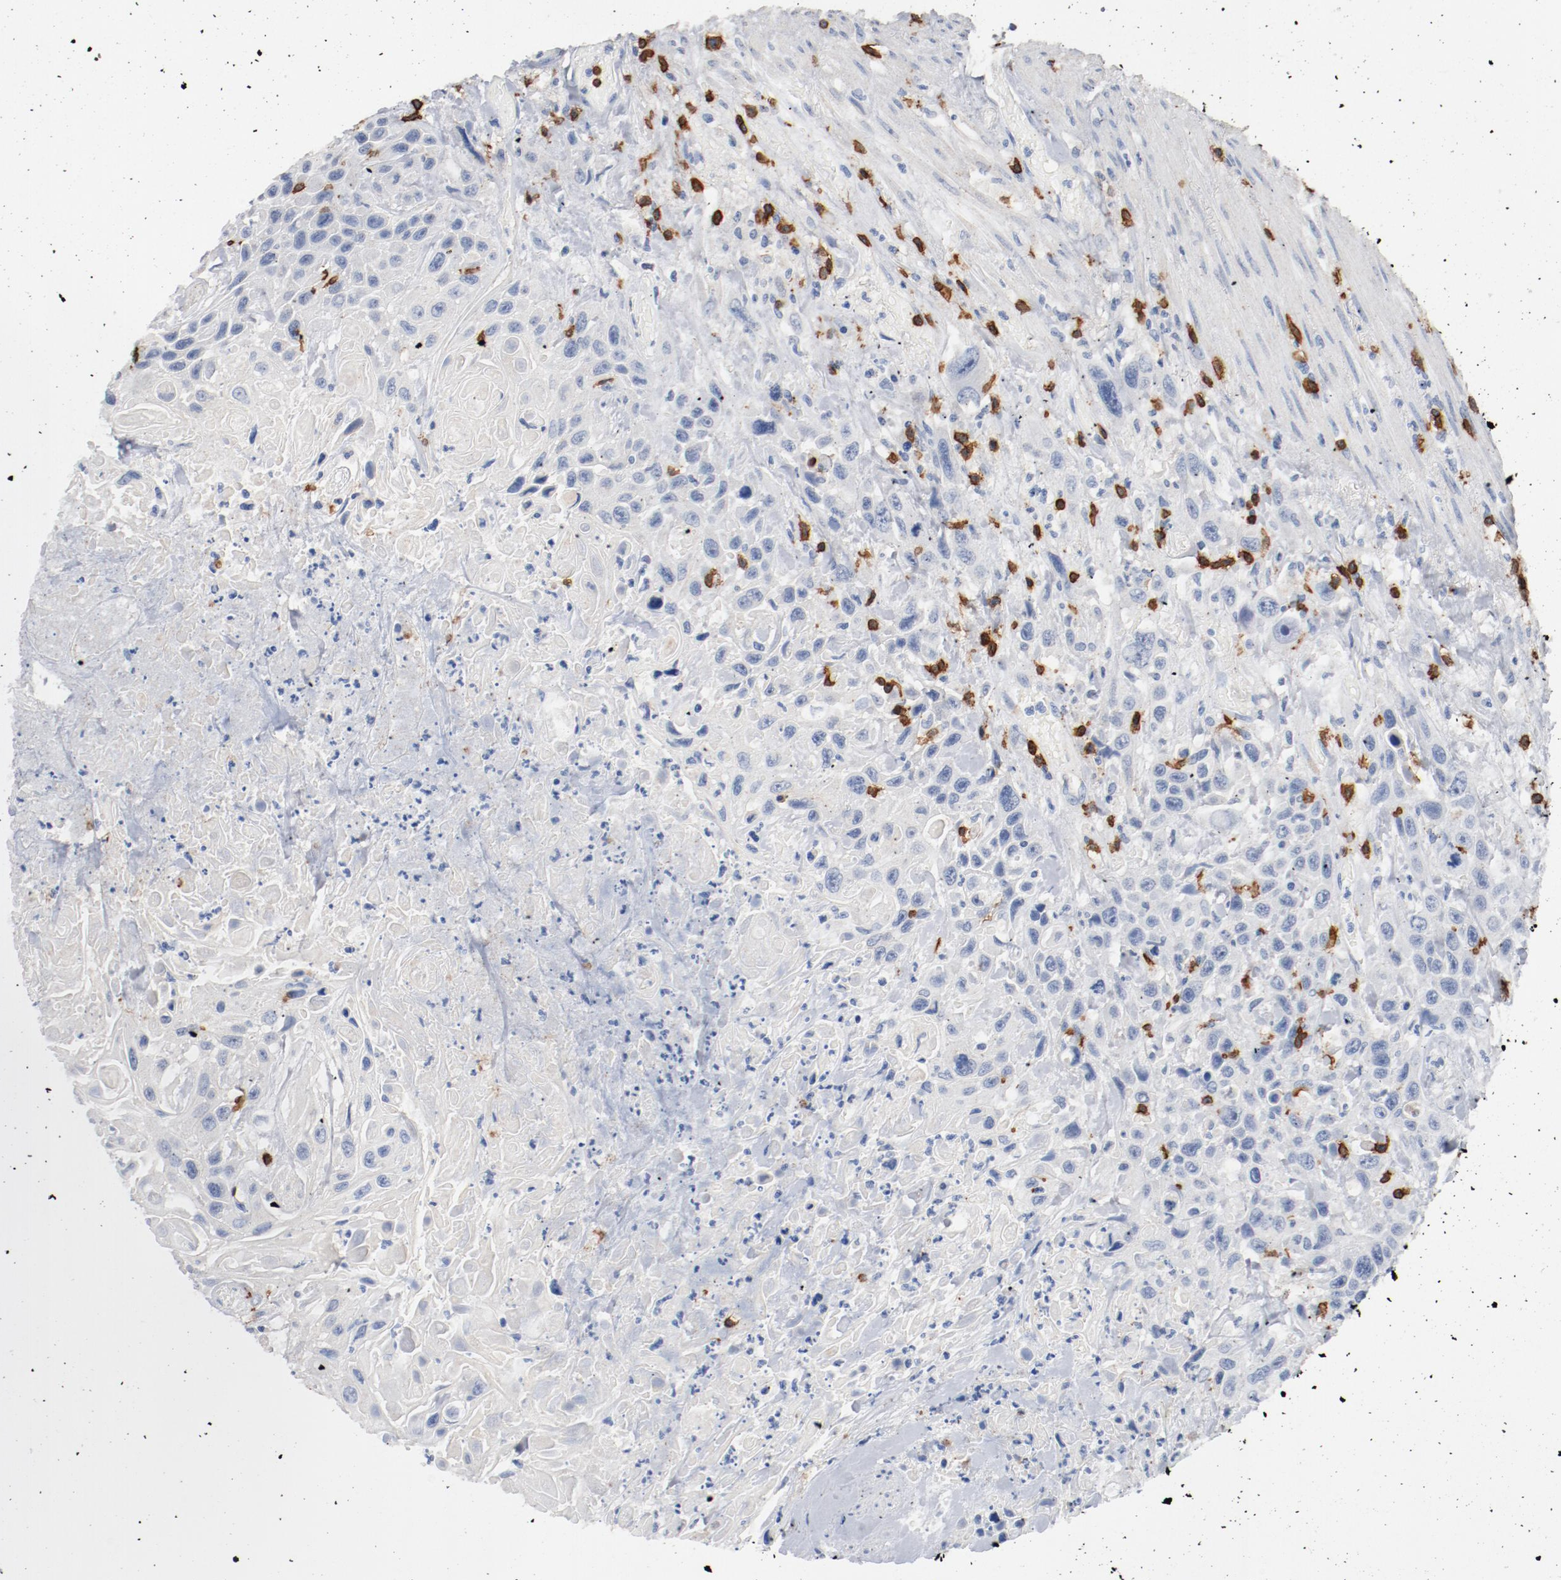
{"staining": {"intensity": "negative", "quantity": "none", "location": "none"}, "tissue": "urothelial cancer", "cell_type": "Tumor cells", "image_type": "cancer", "snomed": [{"axis": "morphology", "description": "Urothelial carcinoma, High grade"}, {"axis": "topography", "description": "Urinary bladder"}], "caption": "DAB immunohistochemical staining of human high-grade urothelial carcinoma demonstrates no significant positivity in tumor cells.", "gene": "CD247", "patient": {"sex": "female", "age": 84}}